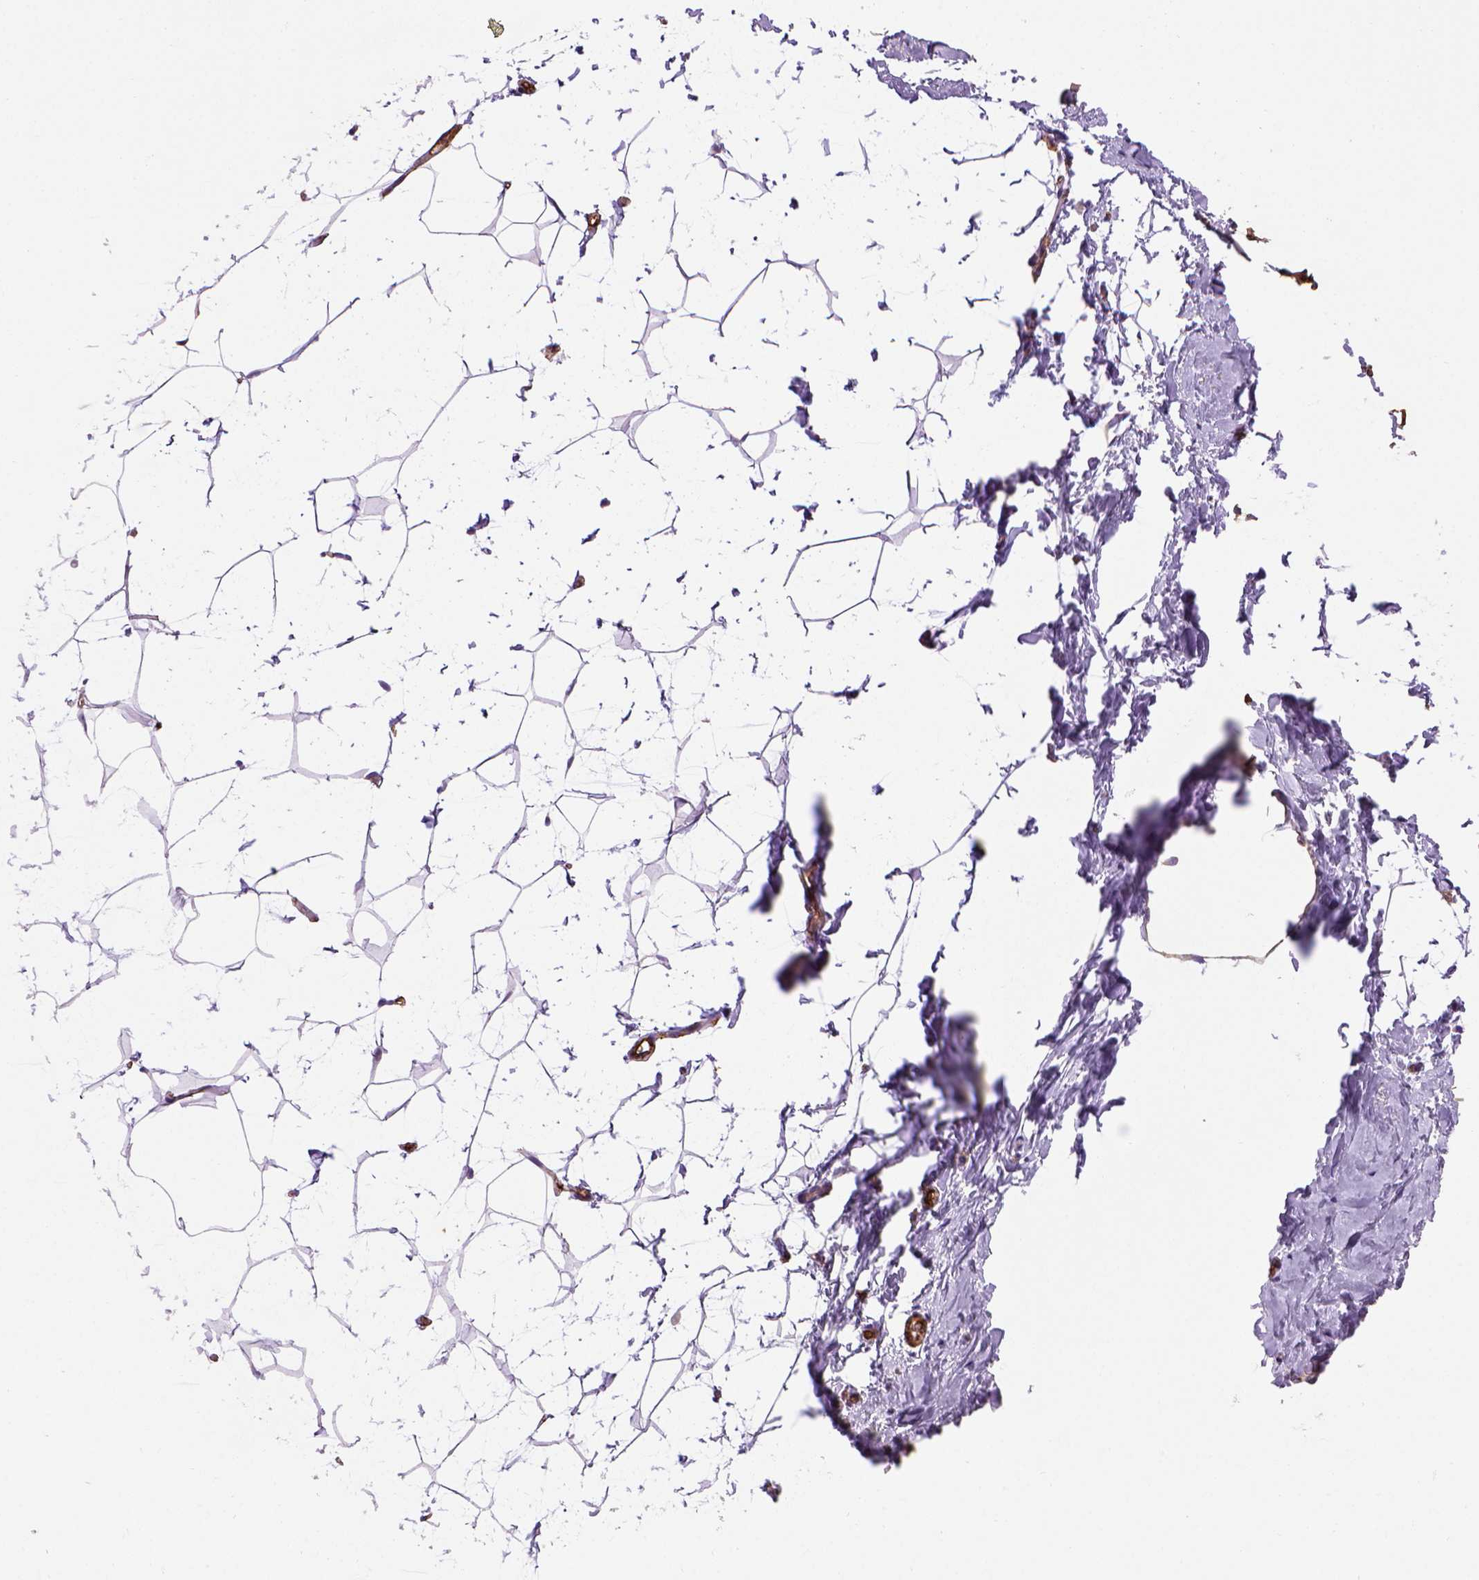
{"staining": {"intensity": "negative", "quantity": "none", "location": "none"}, "tissue": "breast", "cell_type": "Adipocytes", "image_type": "normal", "snomed": [{"axis": "morphology", "description": "Normal tissue, NOS"}, {"axis": "topography", "description": "Breast"}], "caption": "Immunohistochemistry photomicrograph of benign breast stained for a protein (brown), which displays no expression in adipocytes.", "gene": "VWF", "patient": {"sex": "female", "age": 32}}